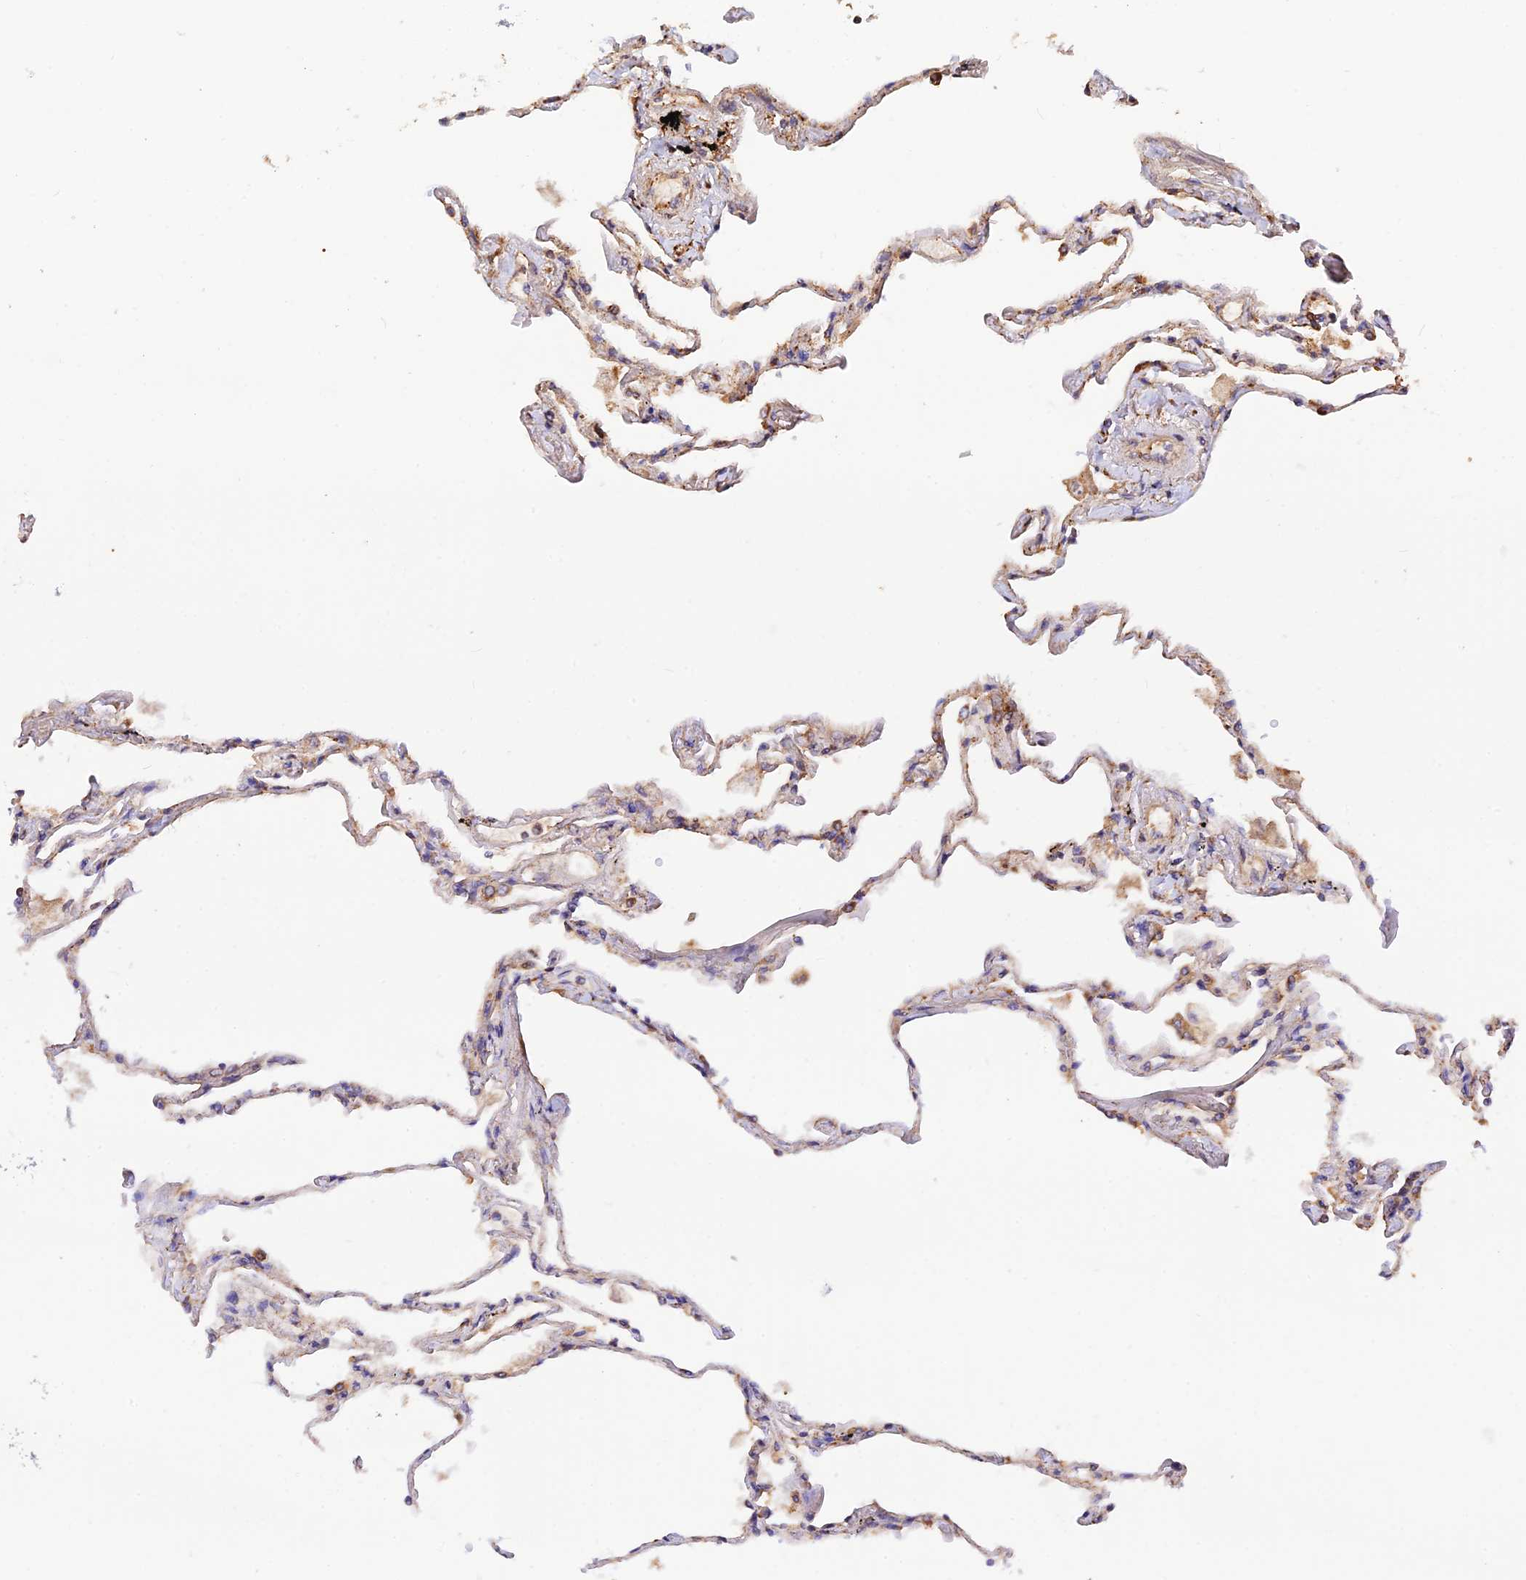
{"staining": {"intensity": "moderate", "quantity": "25%-75%", "location": "cytoplasmic/membranous"}, "tissue": "lung", "cell_type": "Alveolar cells", "image_type": "normal", "snomed": [{"axis": "morphology", "description": "Normal tissue, NOS"}, {"axis": "topography", "description": "Lung"}], "caption": "Protein staining of benign lung demonstrates moderate cytoplasmic/membranous staining in approximately 25%-75% of alveolar cells. Using DAB (3,3'-diaminobenzidine) (brown) and hematoxylin (blue) stains, captured at high magnification using brightfield microscopy.", "gene": "RPL5", "patient": {"sex": "female", "age": 67}}